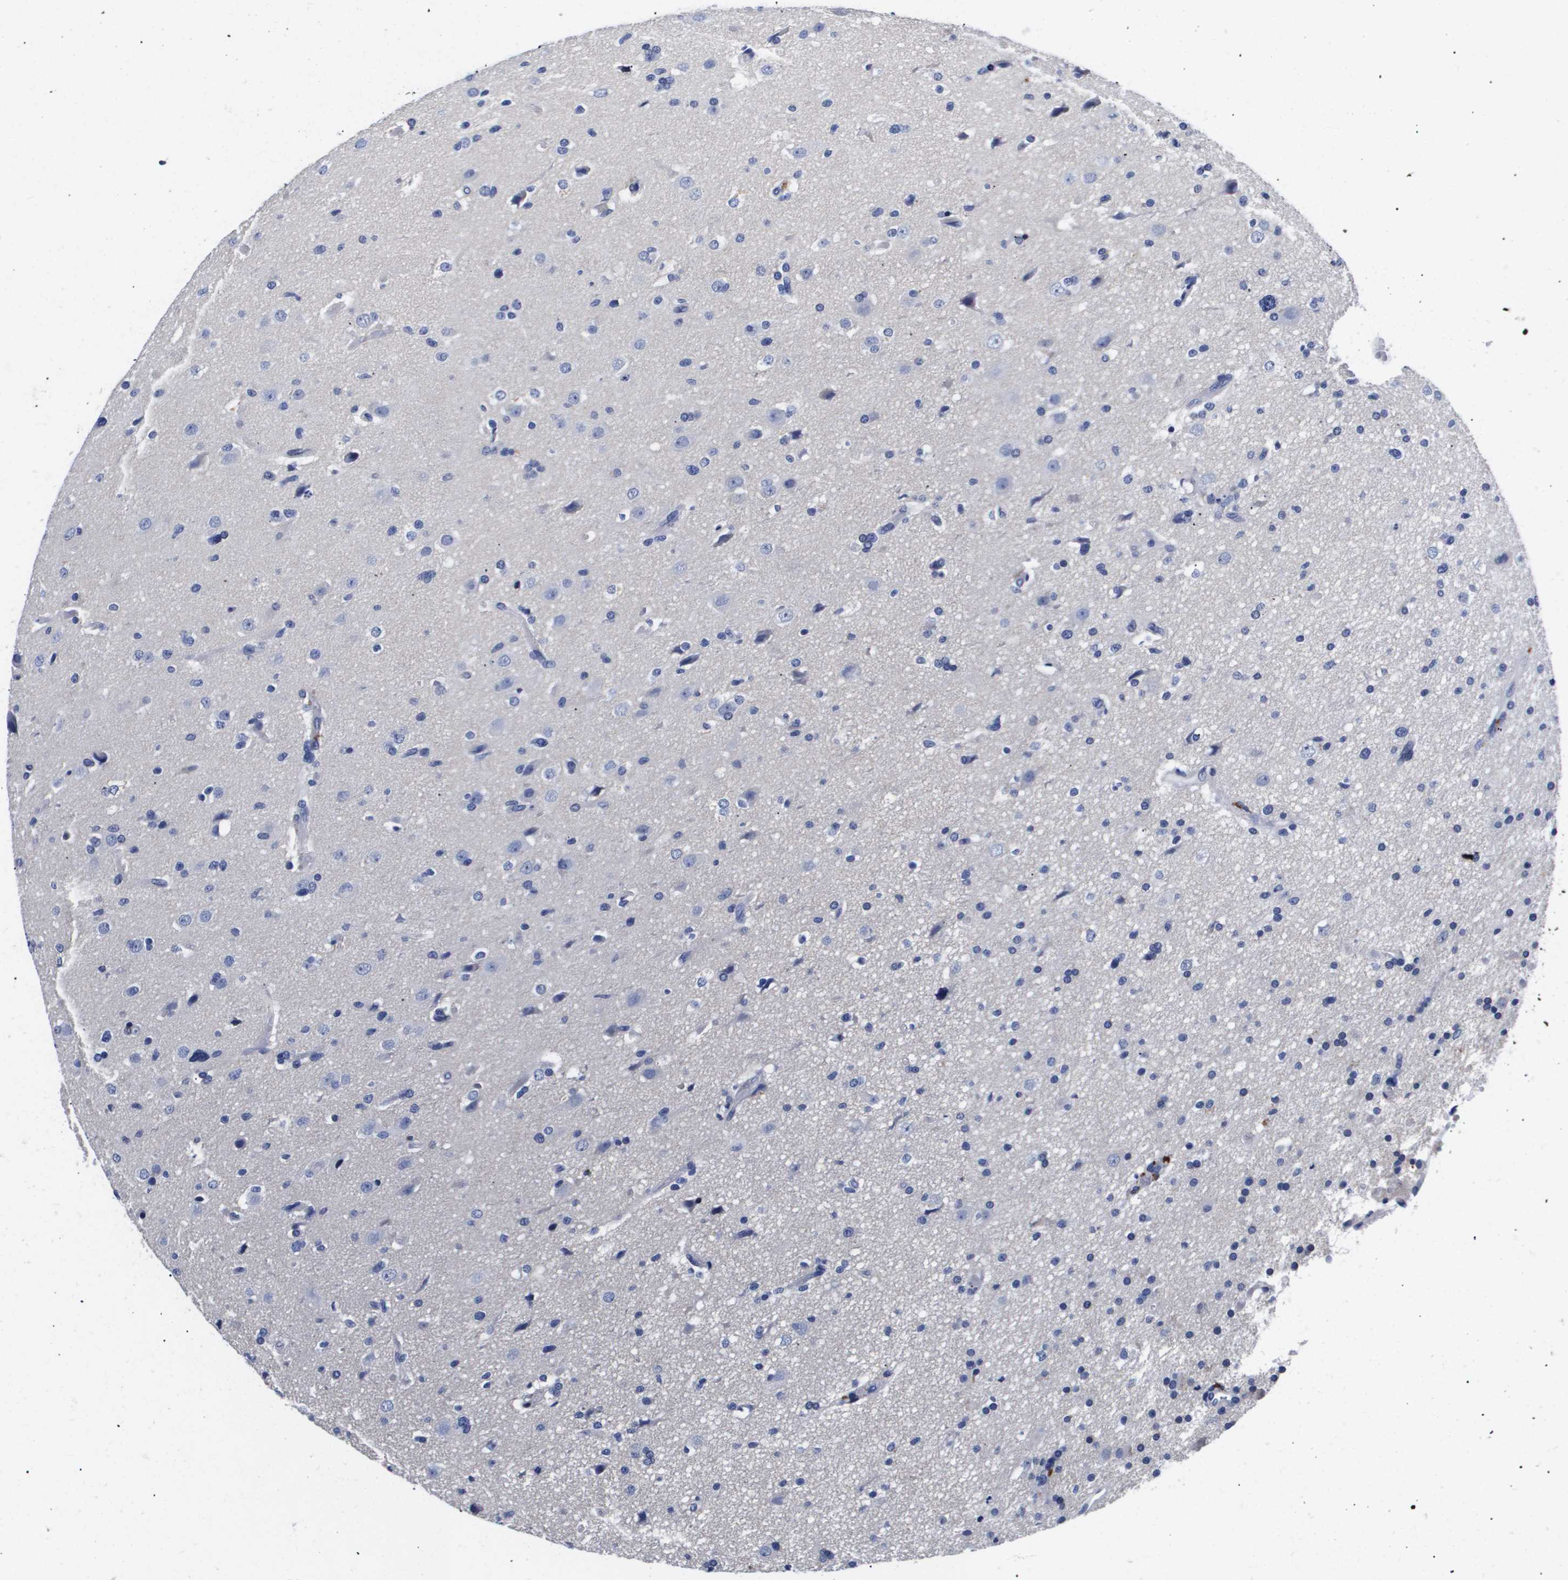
{"staining": {"intensity": "negative", "quantity": "none", "location": "none"}, "tissue": "glioma", "cell_type": "Tumor cells", "image_type": "cancer", "snomed": [{"axis": "morphology", "description": "Glioma, malignant, High grade"}, {"axis": "topography", "description": "Brain"}], "caption": "Immunohistochemistry (IHC) of glioma reveals no positivity in tumor cells.", "gene": "ATP6V0A4", "patient": {"sex": "male", "age": 33}}